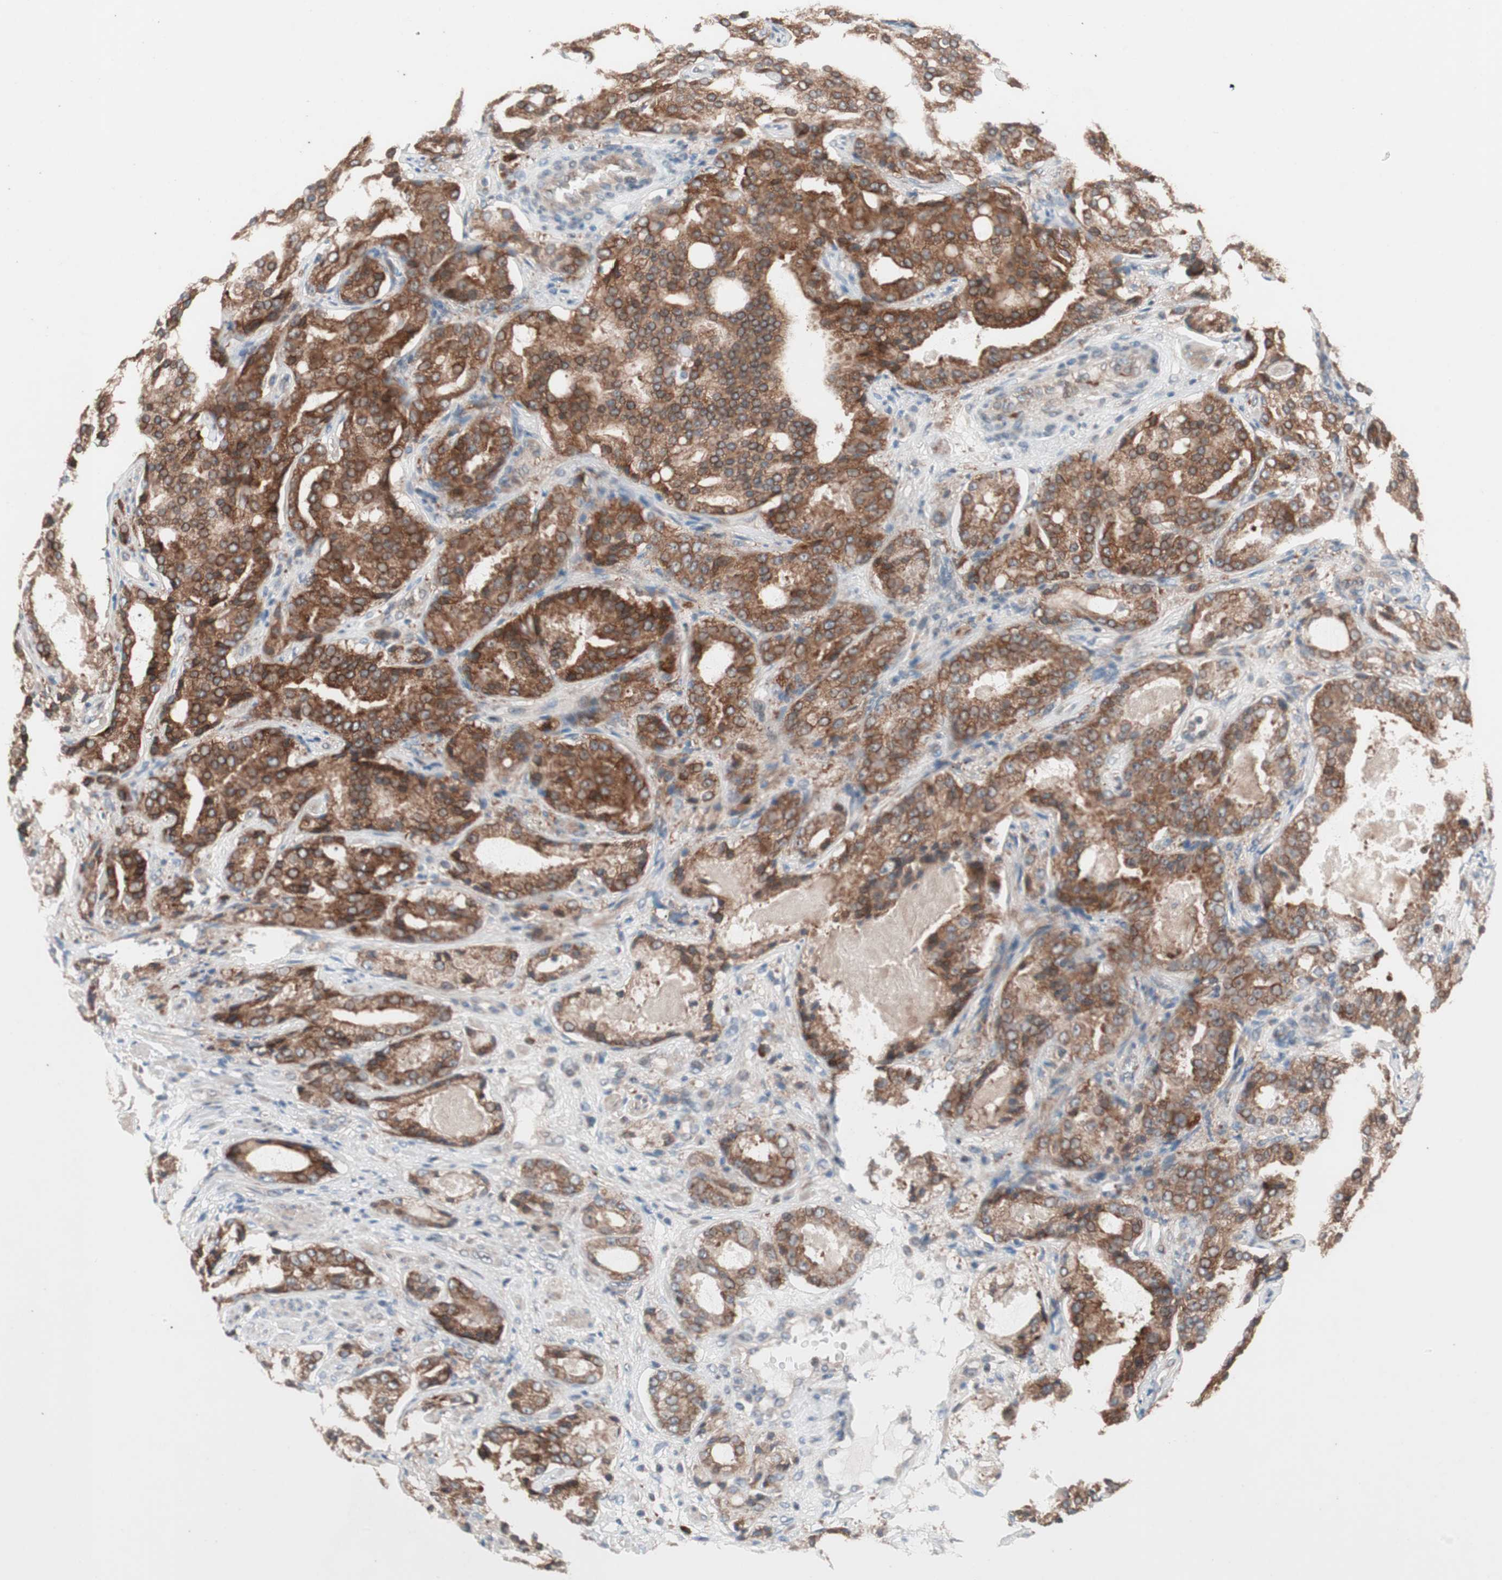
{"staining": {"intensity": "strong", "quantity": ">75%", "location": "cytoplasmic/membranous"}, "tissue": "prostate cancer", "cell_type": "Tumor cells", "image_type": "cancer", "snomed": [{"axis": "morphology", "description": "Adenocarcinoma, High grade"}, {"axis": "topography", "description": "Prostate"}], "caption": "Immunohistochemistry of prostate cancer (adenocarcinoma (high-grade)) displays high levels of strong cytoplasmic/membranous positivity in approximately >75% of tumor cells.", "gene": "FAAH", "patient": {"sex": "male", "age": 72}}